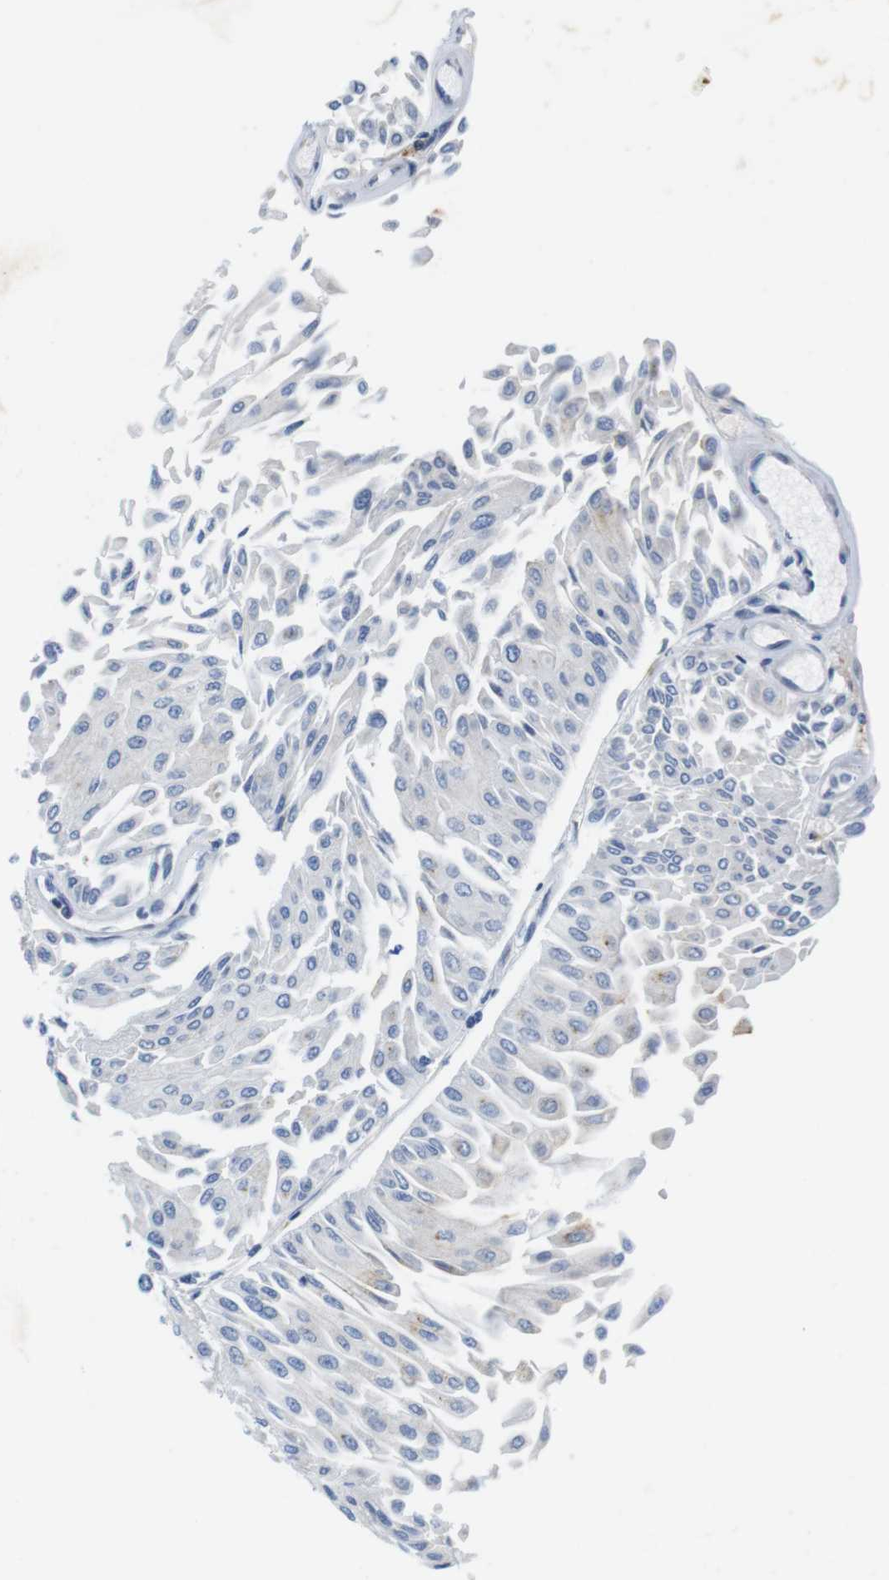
{"staining": {"intensity": "negative", "quantity": "none", "location": "none"}, "tissue": "urothelial cancer", "cell_type": "Tumor cells", "image_type": "cancer", "snomed": [{"axis": "morphology", "description": "Urothelial carcinoma, Low grade"}, {"axis": "topography", "description": "Urinary bladder"}], "caption": "IHC of human low-grade urothelial carcinoma shows no staining in tumor cells.", "gene": "CNGA2", "patient": {"sex": "male", "age": 67}}